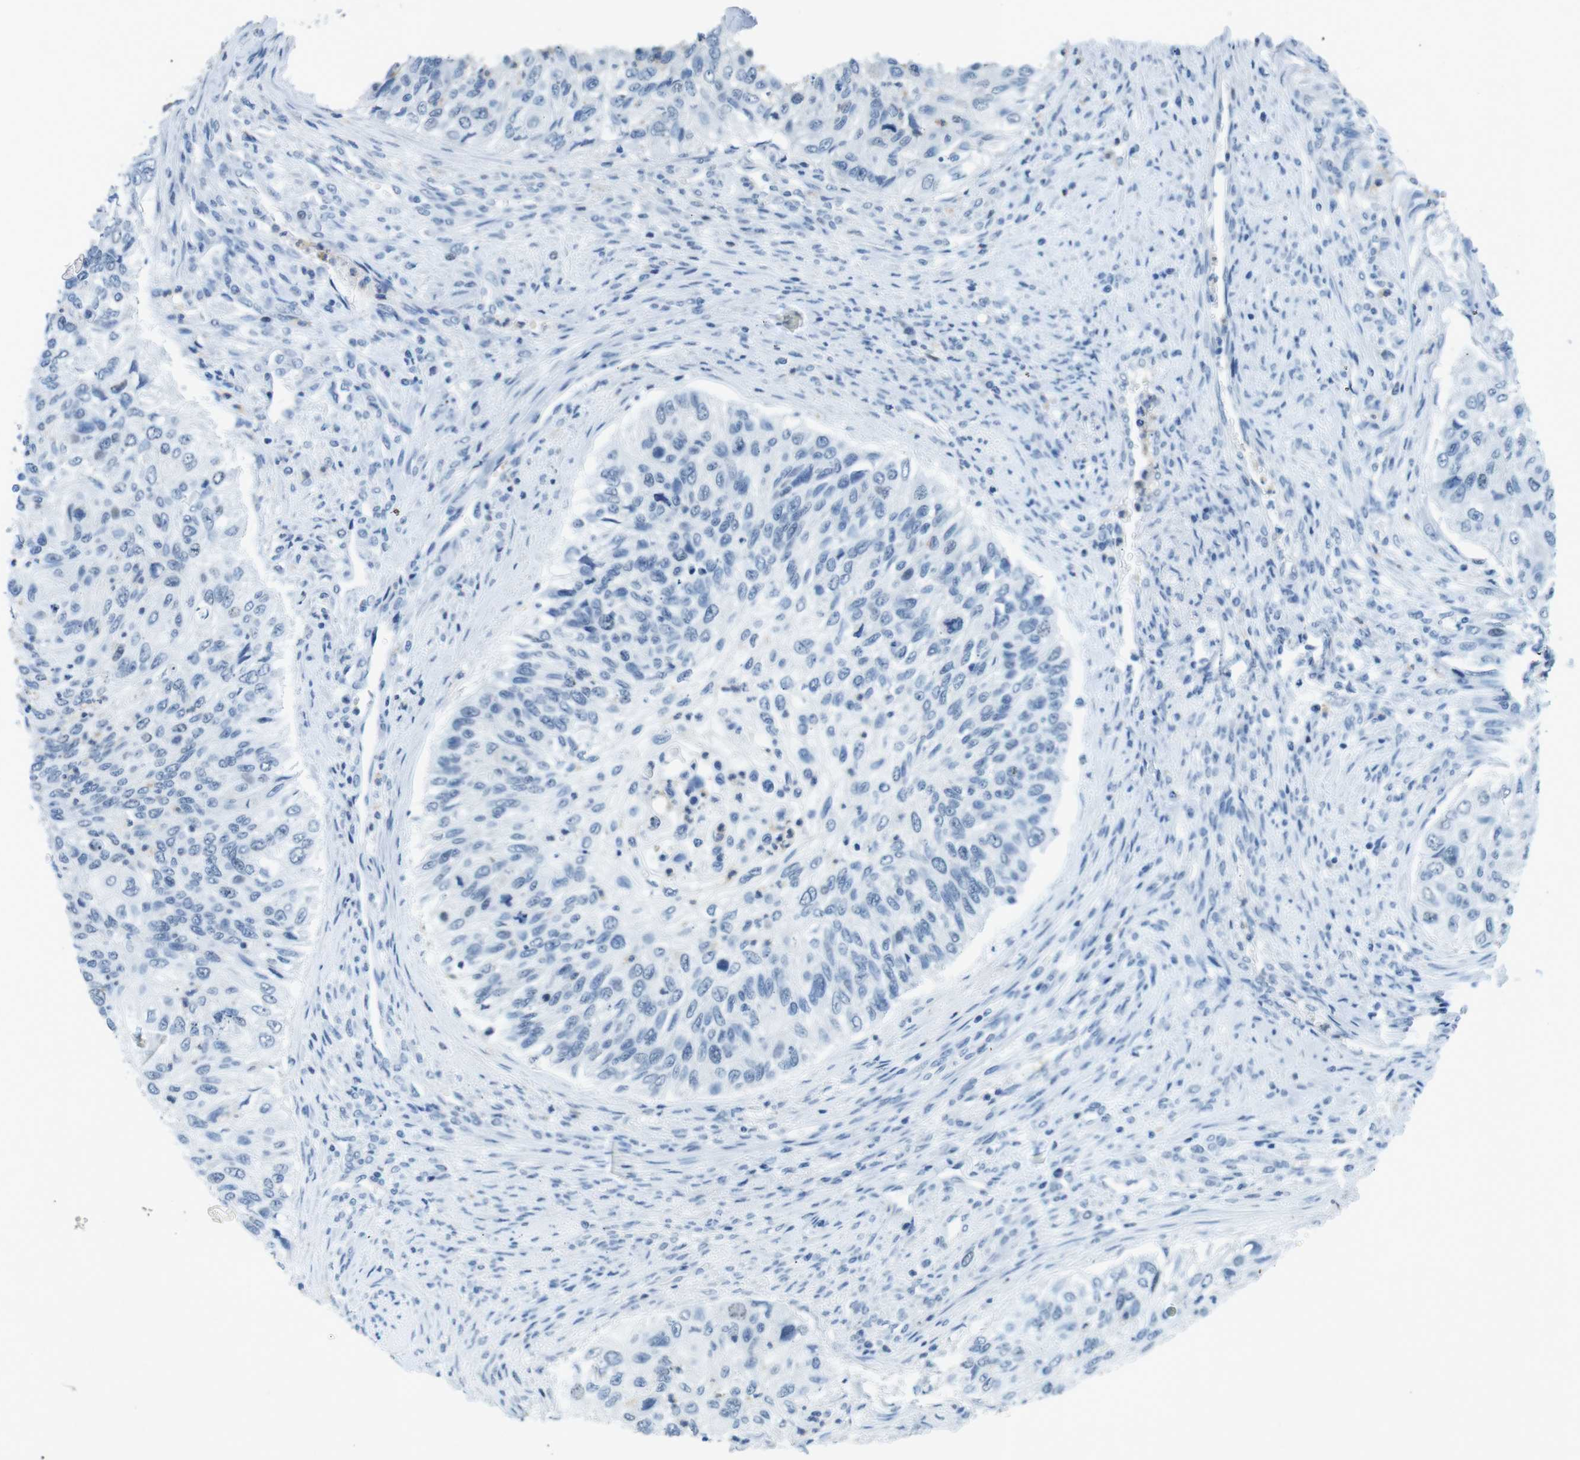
{"staining": {"intensity": "negative", "quantity": "none", "location": "none"}, "tissue": "urothelial cancer", "cell_type": "Tumor cells", "image_type": "cancer", "snomed": [{"axis": "morphology", "description": "Urothelial carcinoma, High grade"}, {"axis": "topography", "description": "Urinary bladder"}], "caption": "High power microscopy micrograph of an immunohistochemistry histopathology image of high-grade urothelial carcinoma, revealing no significant staining in tumor cells.", "gene": "CTAG1B", "patient": {"sex": "female", "age": 60}}